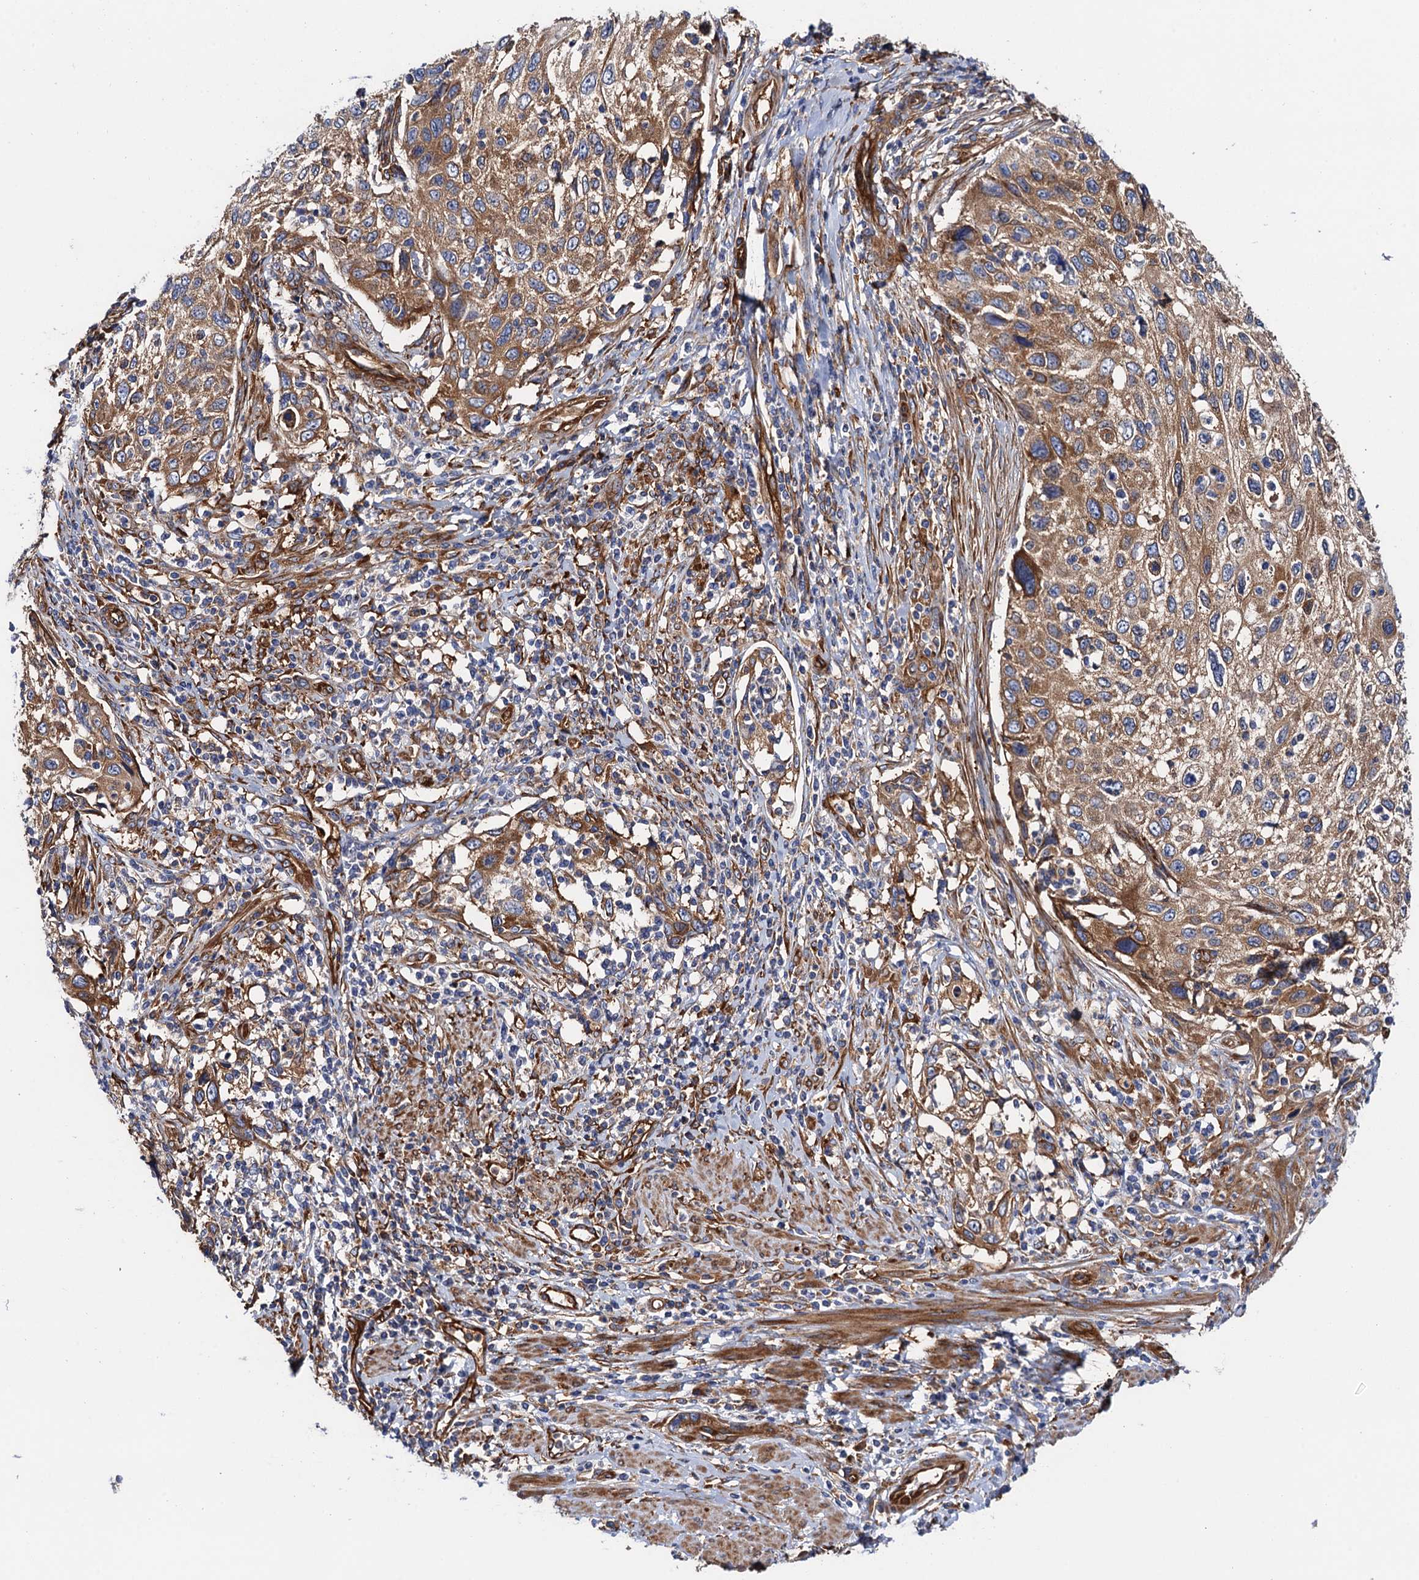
{"staining": {"intensity": "moderate", "quantity": ">75%", "location": "cytoplasmic/membranous"}, "tissue": "cervical cancer", "cell_type": "Tumor cells", "image_type": "cancer", "snomed": [{"axis": "morphology", "description": "Squamous cell carcinoma, NOS"}, {"axis": "topography", "description": "Cervix"}], "caption": "The histopathology image demonstrates staining of cervical cancer (squamous cell carcinoma), revealing moderate cytoplasmic/membranous protein expression (brown color) within tumor cells.", "gene": "MRPL48", "patient": {"sex": "female", "age": 70}}